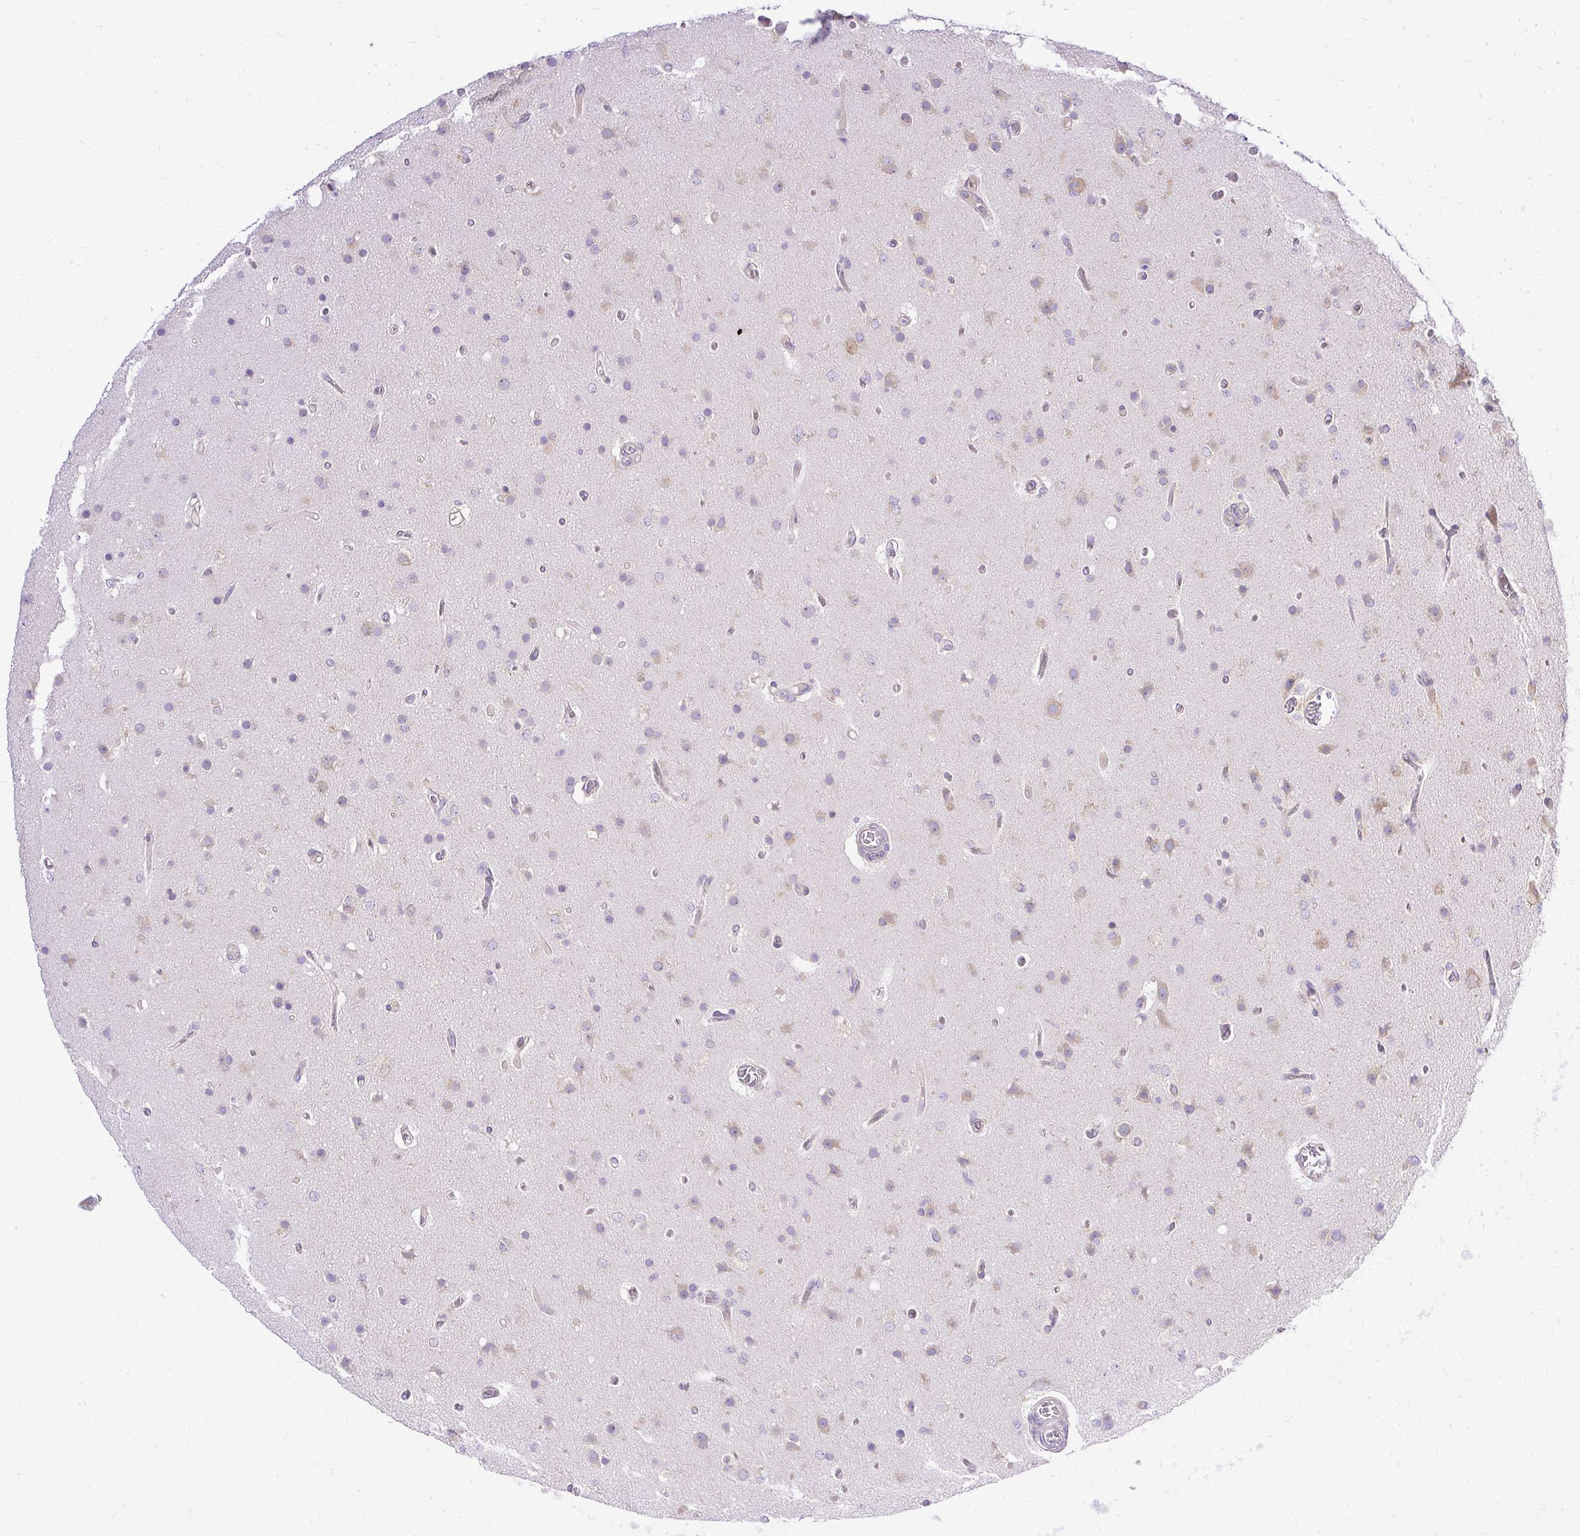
{"staining": {"intensity": "weak", "quantity": "<25%", "location": "cytoplasmic/membranous"}, "tissue": "glioma", "cell_type": "Tumor cells", "image_type": "cancer", "snomed": [{"axis": "morphology", "description": "Glioma, malignant, High grade"}, {"axis": "topography", "description": "Brain"}], "caption": "There is no significant positivity in tumor cells of malignant high-grade glioma. (Stains: DAB (3,3'-diaminobenzidine) IHC with hematoxylin counter stain, Microscopy: brightfield microscopy at high magnification).", "gene": "AMFR", "patient": {"sex": "female", "age": 74}}